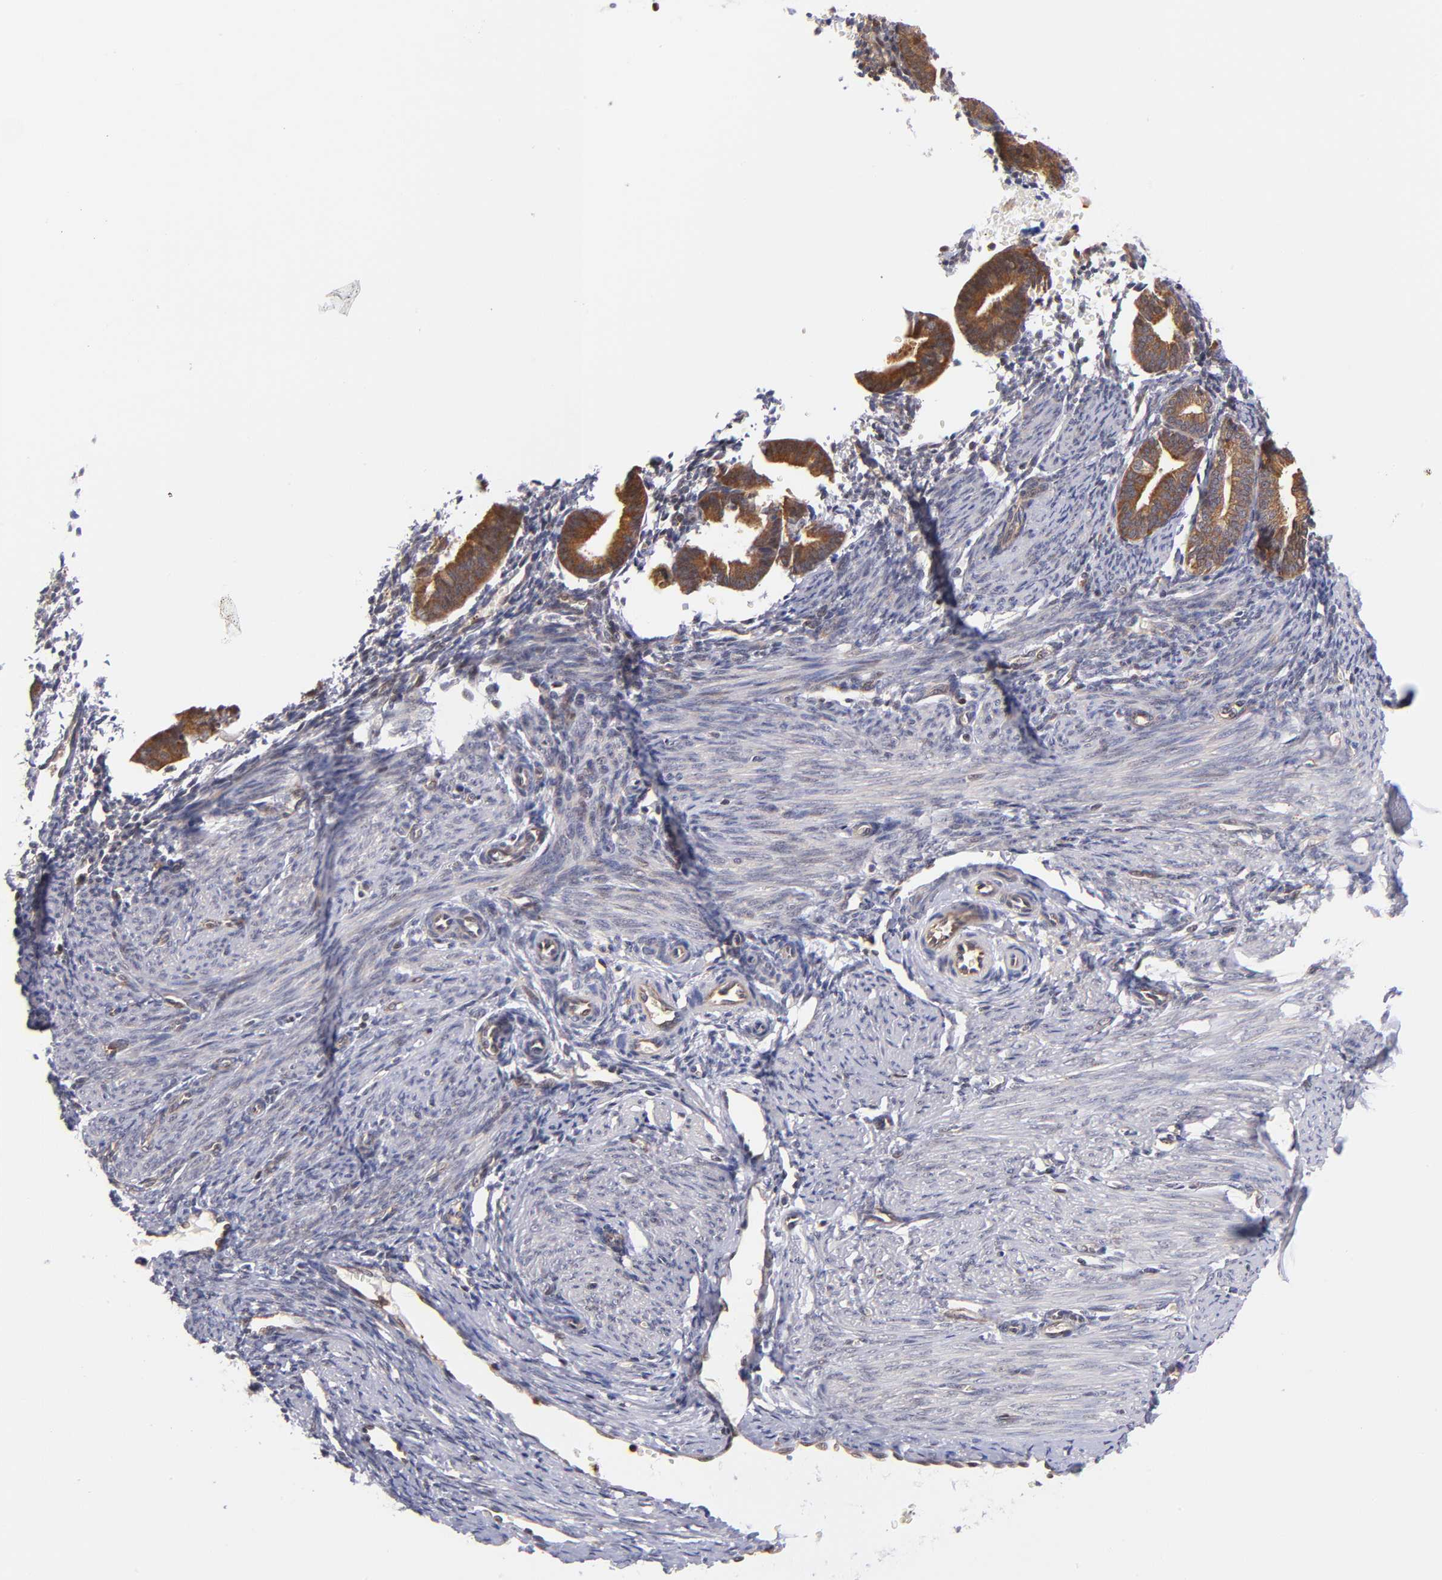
{"staining": {"intensity": "weak", "quantity": "25%-75%", "location": "cytoplasmic/membranous"}, "tissue": "endometrium", "cell_type": "Cells in endometrial stroma", "image_type": "normal", "snomed": [{"axis": "morphology", "description": "Normal tissue, NOS"}, {"axis": "topography", "description": "Endometrium"}], "caption": "Immunohistochemical staining of unremarkable human endometrium demonstrates weak cytoplasmic/membranous protein expression in approximately 25%-75% of cells in endometrial stroma.", "gene": "YWHAB", "patient": {"sex": "female", "age": 61}}